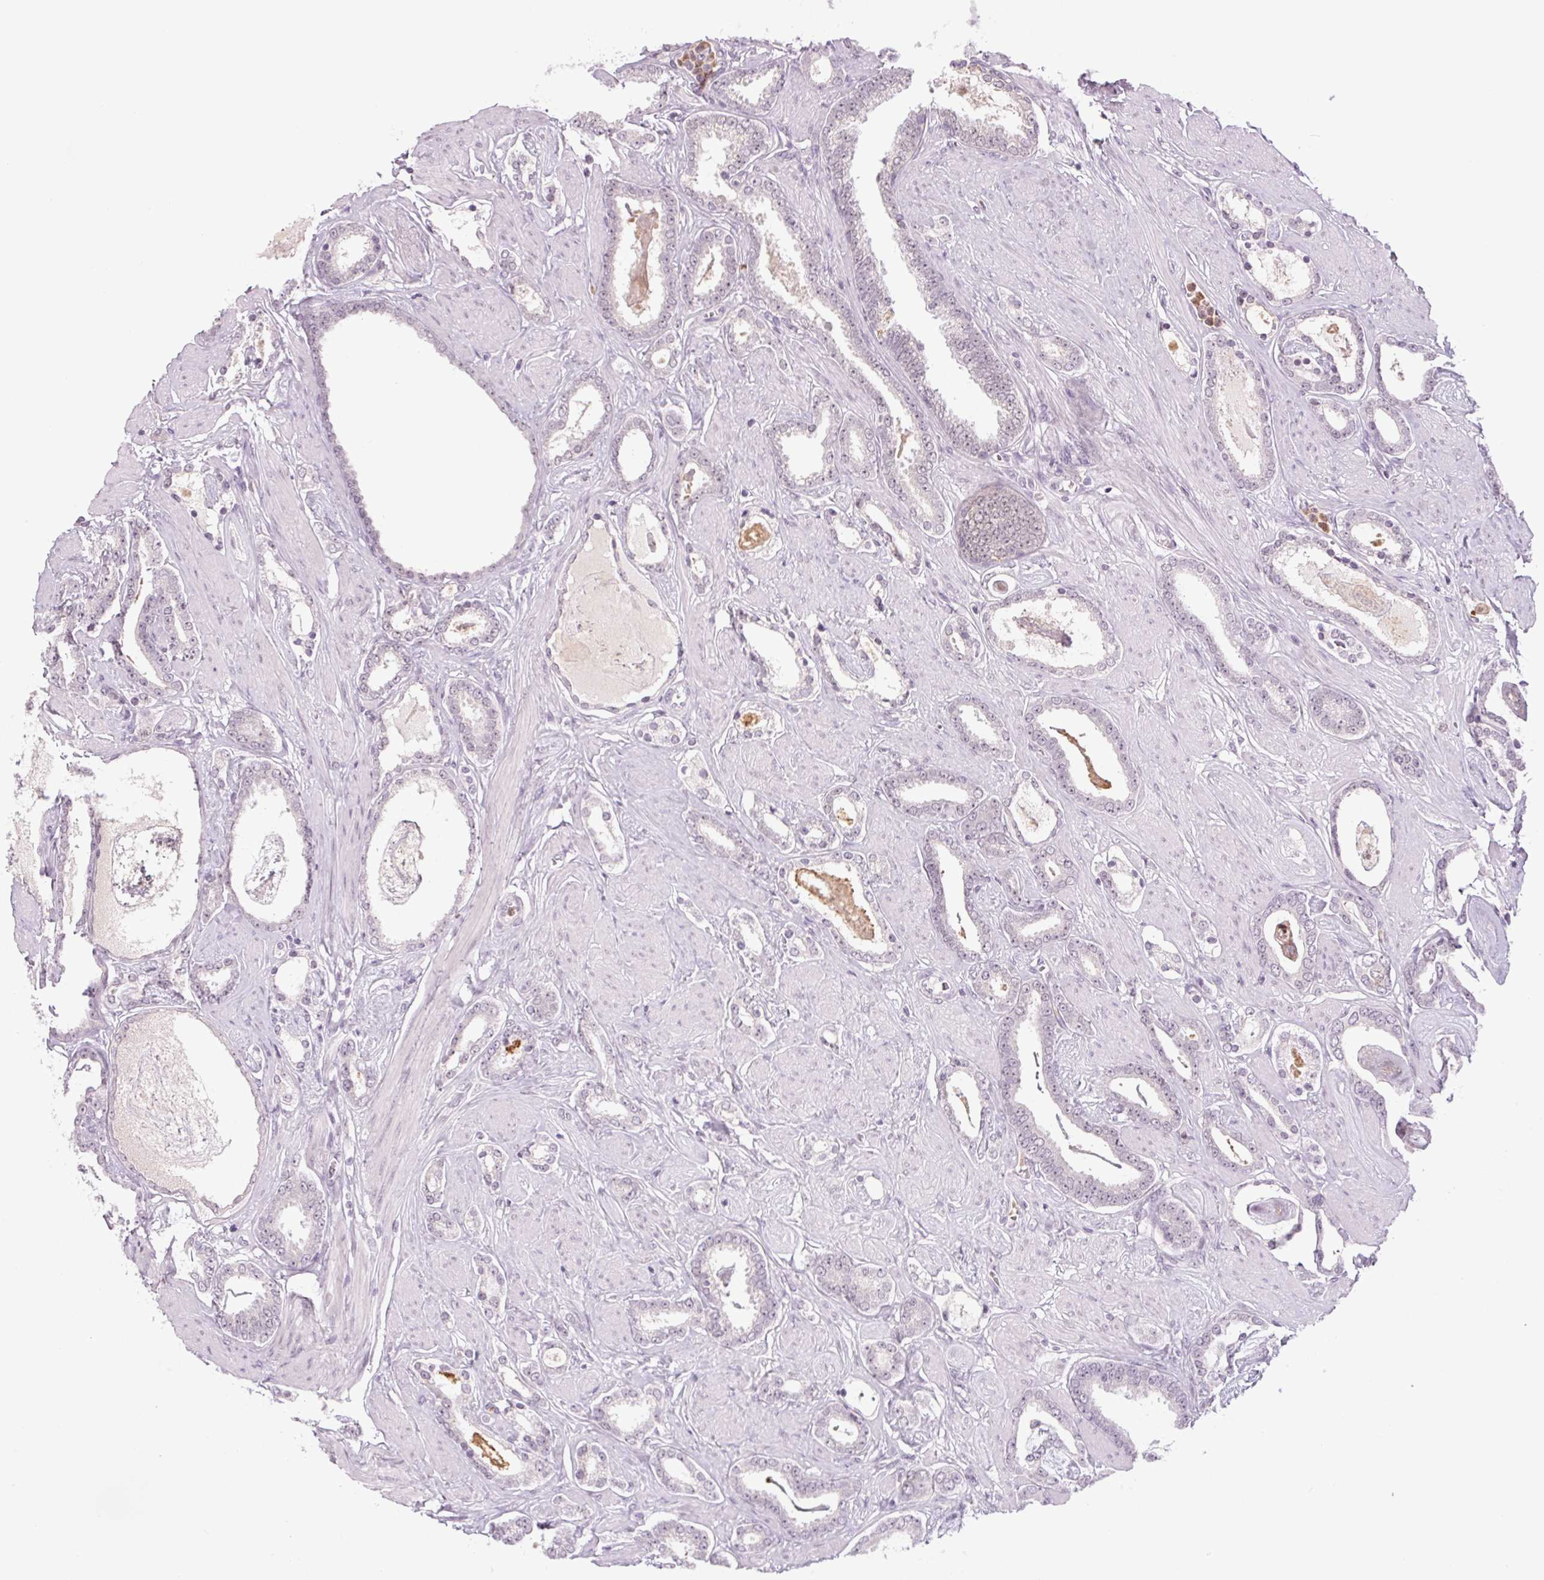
{"staining": {"intensity": "negative", "quantity": "none", "location": "none"}, "tissue": "prostate cancer", "cell_type": "Tumor cells", "image_type": "cancer", "snomed": [{"axis": "morphology", "description": "Adenocarcinoma, High grade"}, {"axis": "topography", "description": "Prostate"}], "caption": "IHC photomicrograph of human prostate cancer (high-grade adenocarcinoma) stained for a protein (brown), which exhibits no positivity in tumor cells. The staining was performed using DAB to visualize the protein expression in brown, while the nuclei were stained in blue with hematoxylin (Magnification: 20x).", "gene": "SMIM6", "patient": {"sex": "male", "age": 63}}